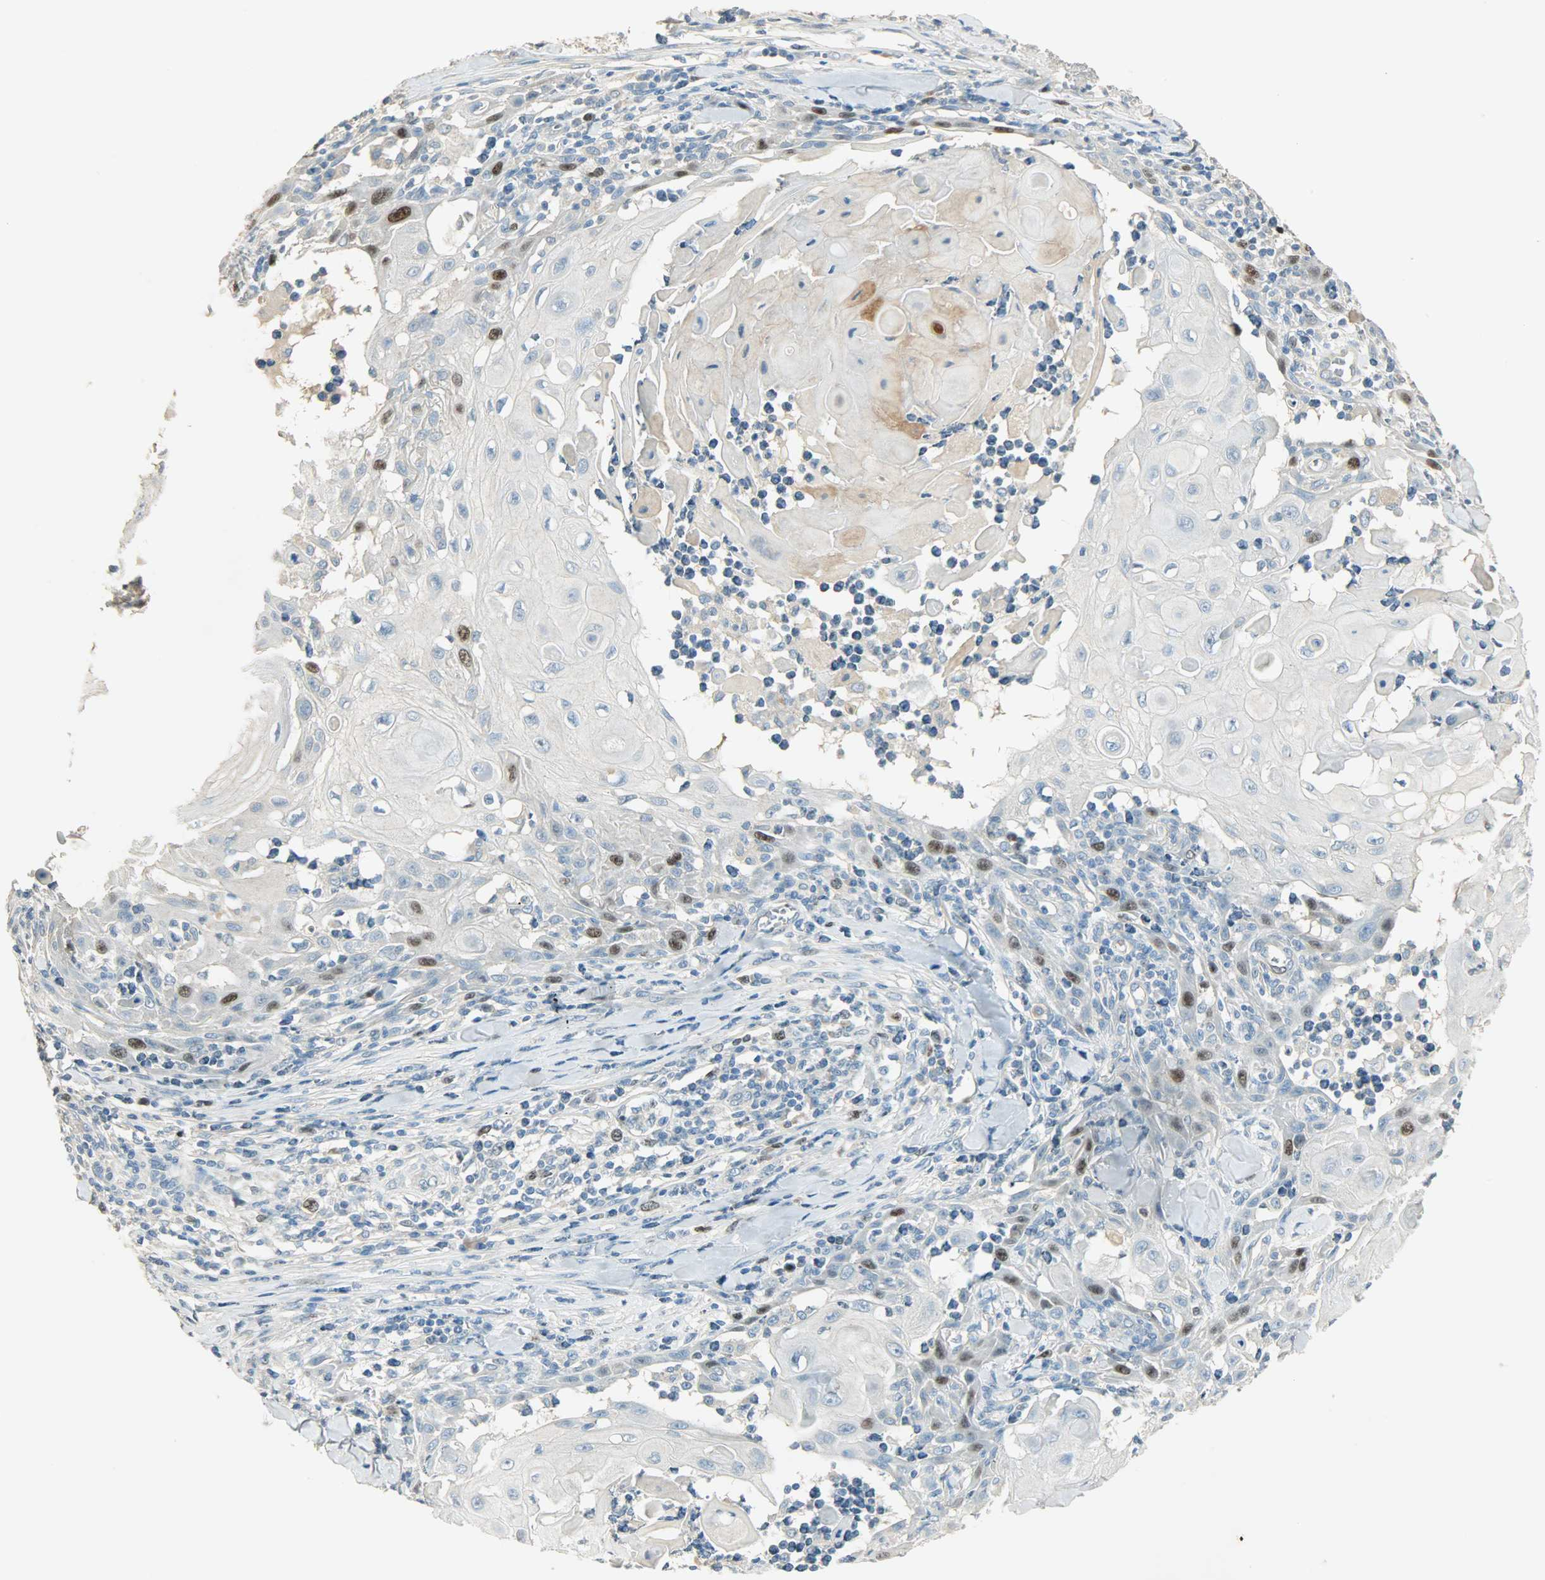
{"staining": {"intensity": "strong", "quantity": "<25%", "location": "nuclear"}, "tissue": "skin cancer", "cell_type": "Tumor cells", "image_type": "cancer", "snomed": [{"axis": "morphology", "description": "Squamous cell carcinoma, NOS"}, {"axis": "topography", "description": "Skin"}], "caption": "High-magnification brightfield microscopy of skin cancer (squamous cell carcinoma) stained with DAB (3,3'-diaminobenzidine) (brown) and counterstained with hematoxylin (blue). tumor cells exhibit strong nuclear staining is present in about<25% of cells.", "gene": "TPX2", "patient": {"sex": "male", "age": 24}}